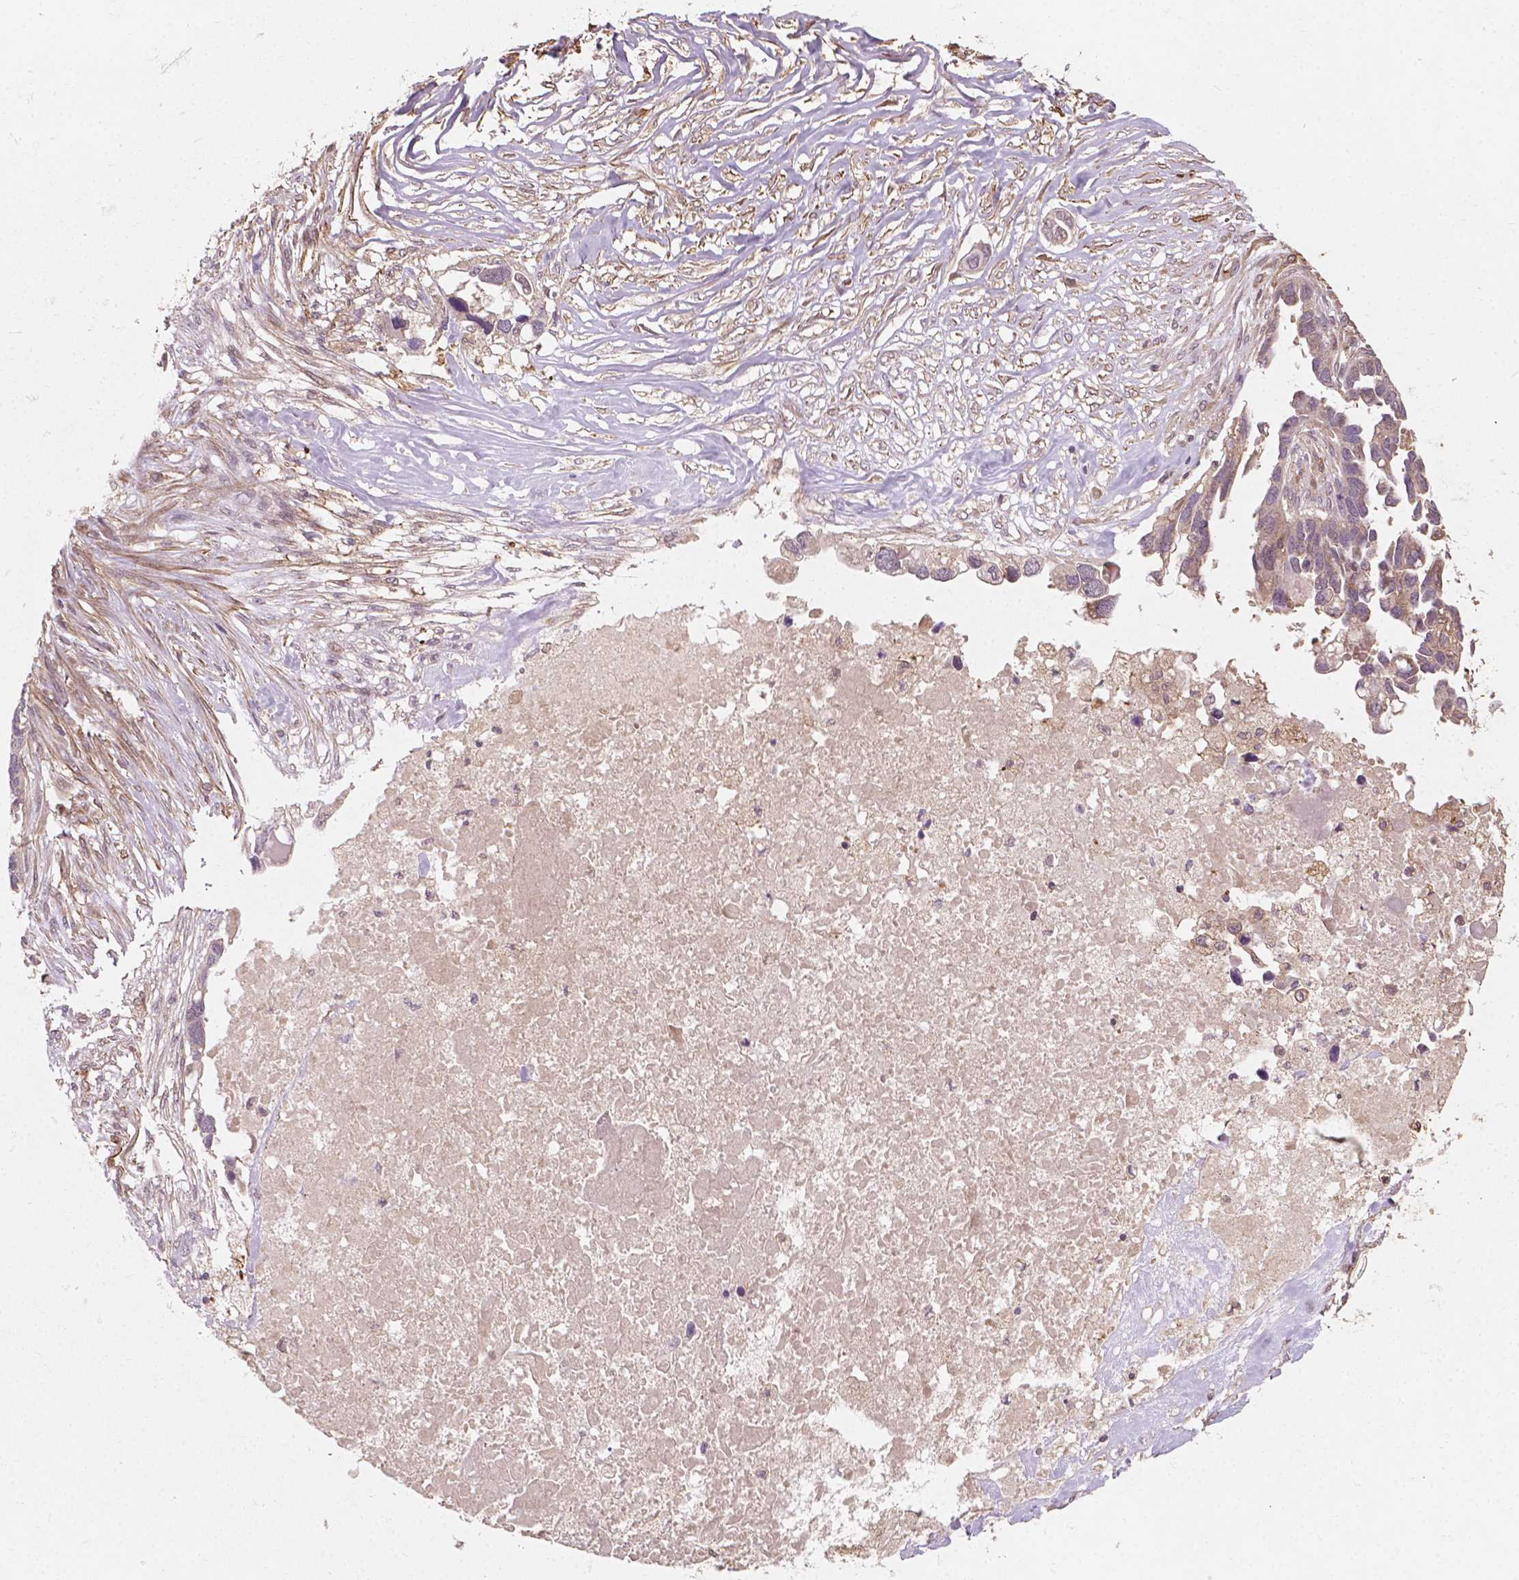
{"staining": {"intensity": "weak", "quantity": "25%-75%", "location": "cytoplasmic/membranous"}, "tissue": "ovarian cancer", "cell_type": "Tumor cells", "image_type": "cancer", "snomed": [{"axis": "morphology", "description": "Cystadenocarcinoma, serous, NOS"}, {"axis": "topography", "description": "Ovary"}], "caption": "An immunohistochemistry (IHC) photomicrograph of neoplastic tissue is shown. Protein staining in brown shows weak cytoplasmic/membranous positivity in ovarian cancer within tumor cells.", "gene": "CYFIP2", "patient": {"sex": "female", "age": 54}}